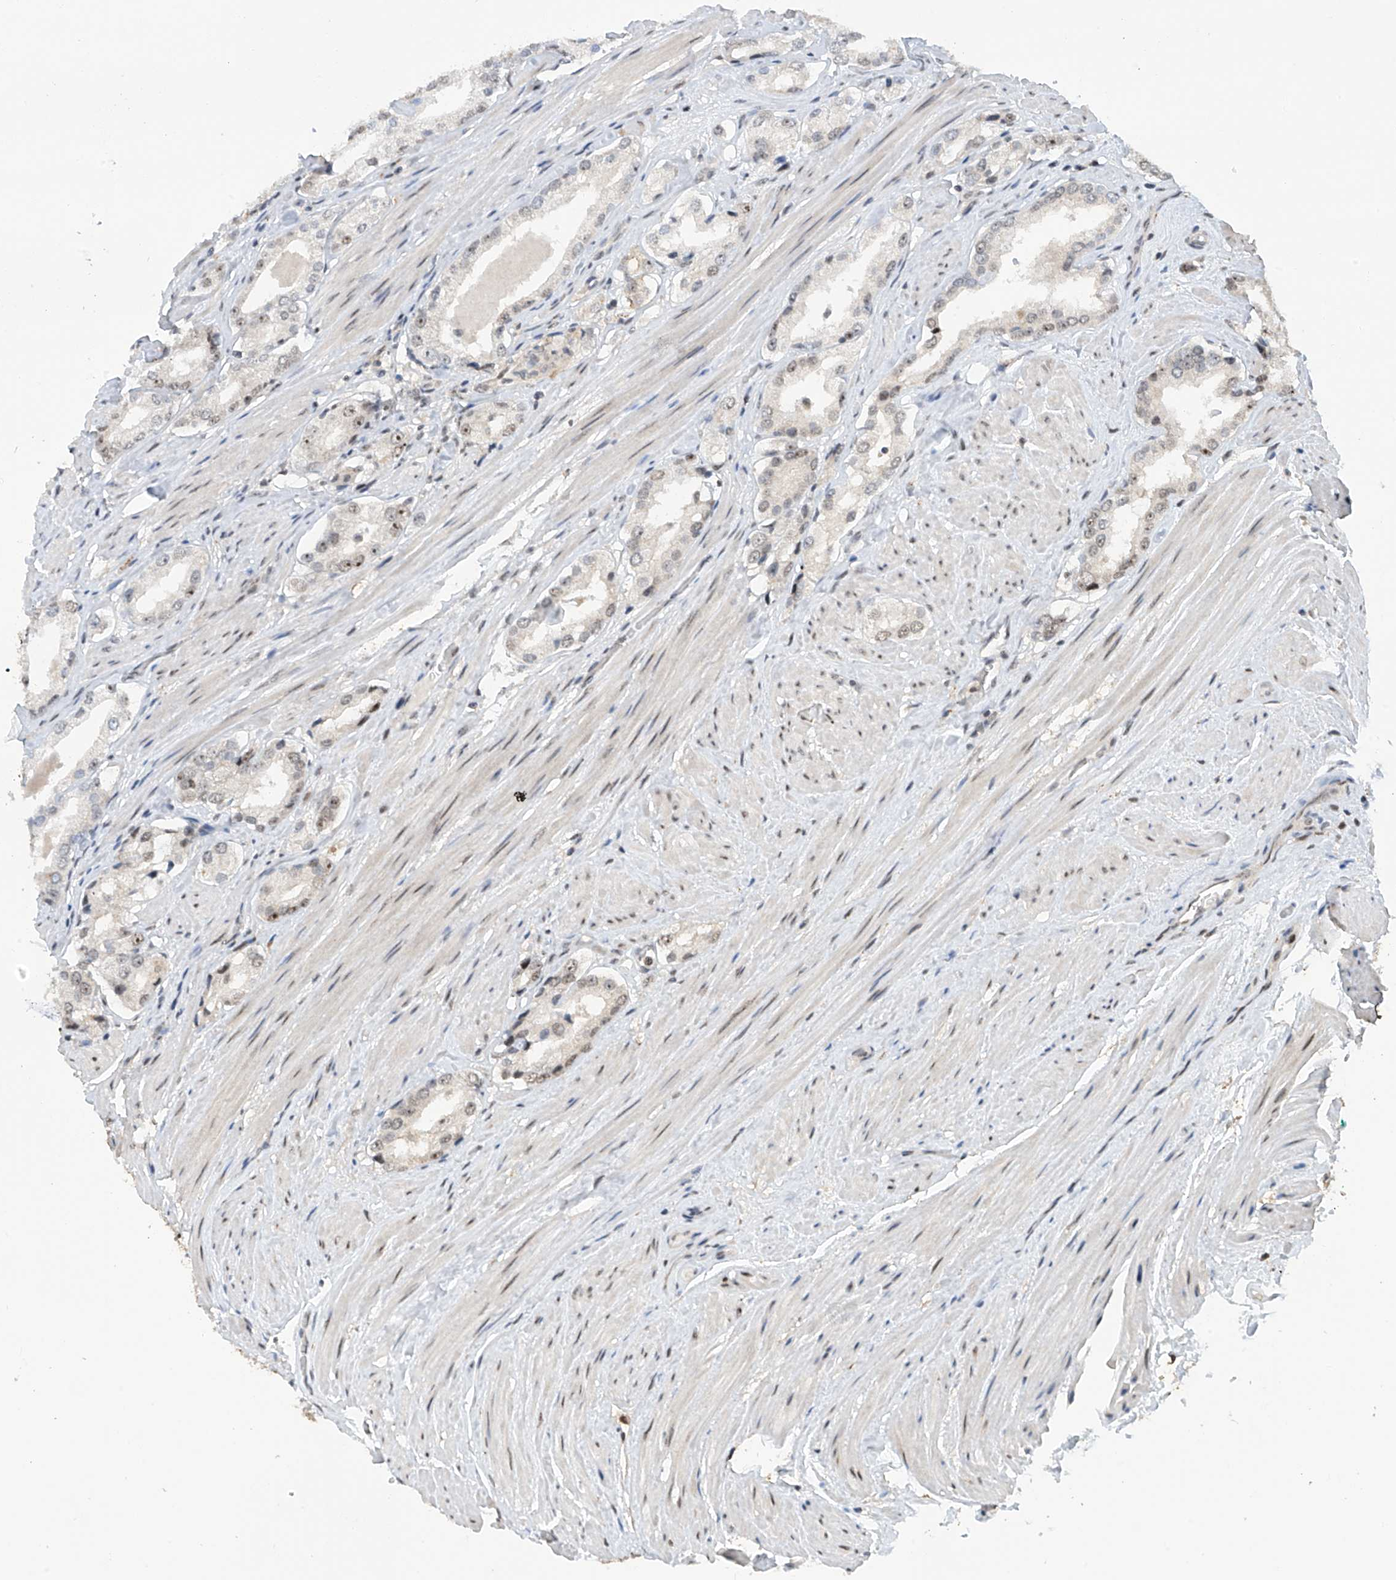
{"staining": {"intensity": "weak", "quantity": "<25%", "location": "nuclear"}, "tissue": "prostate cancer", "cell_type": "Tumor cells", "image_type": "cancer", "snomed": [{"axis": "morphology", "description": "Adenocarcinoma, Low grade"}, {"axis": "topography", "description": "Prostate"}], "caption": "IHC micrograph of adenocarcinoma (low-grade) (prostate) stained for a protein (brown), which shows no staining in tumor cells. The staining is performed using DAB brown chromogen with nuclei counter-stained in using hematoxylin.", "gene": "C1orf131", "patient": {"sex": "male", "age": 54}}